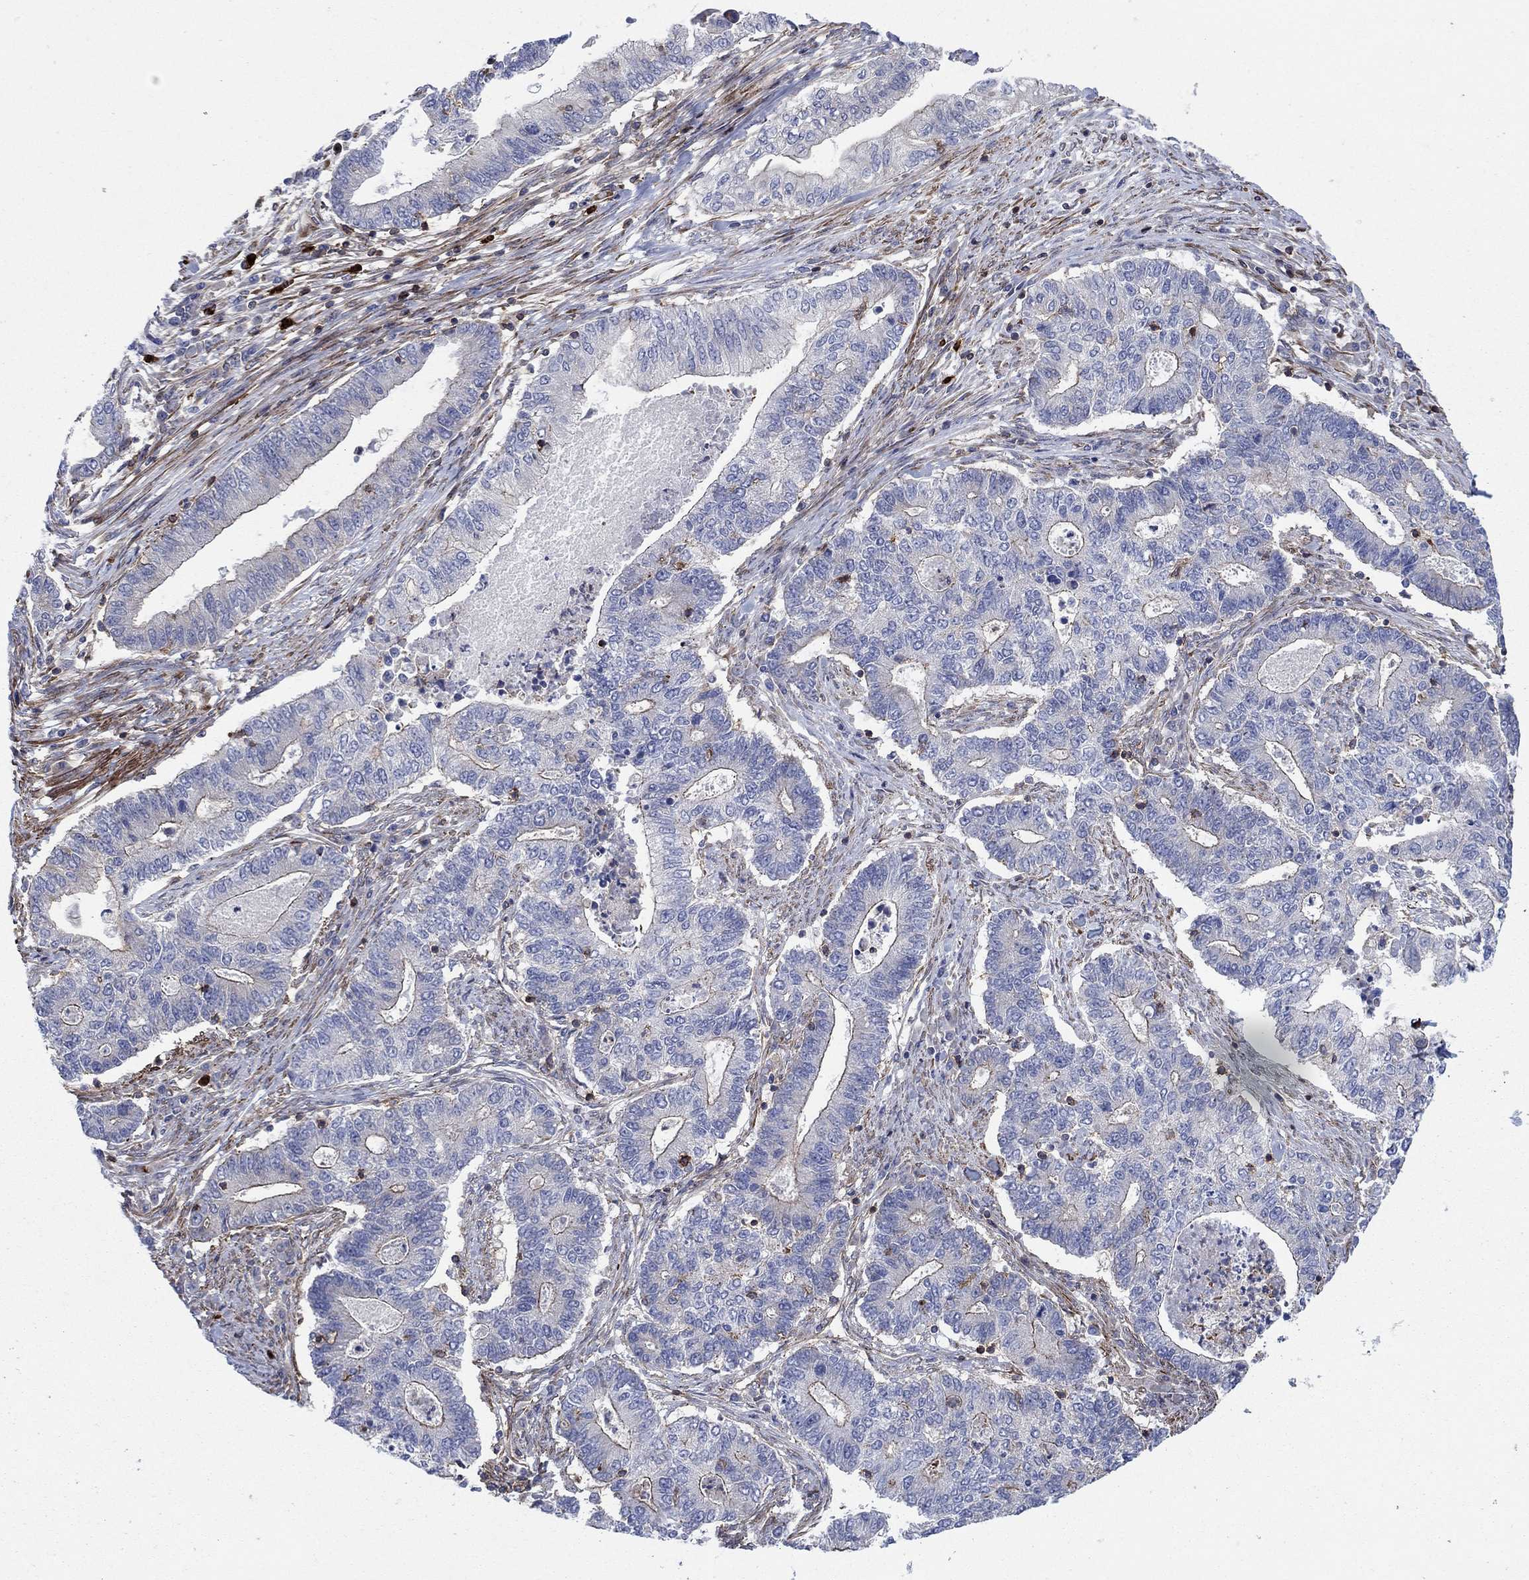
{"staining": {"intensity": "moderate", "quantity": "<25%", "location": "cytoplasmic/membranous"}, "tissue": "endometrial cancer", "cell_type": "Tumor cells", "image_type": "cancer", "snomed": [{"axis": "morphology", "description": "Adenocarcinoma, NOS"}, {"axis": "topography", "description": "Uterus"}, {"axis": "topography", "description": "Endometrium"}], "caption": "DAB (3,3'-diaminobenzidine) immunohistochemical staining of endometrial cancer (adenocarcinoma) reveals moderate cytoplasmic/membranous protein expression in approximately <25% of tumor cells. (DAB (3,3'-diaminobenzidine) IHC with brightfield microscopy, high magnification).", "gene": "PAG1", "patient": {"sex": "female", "age": 54}}